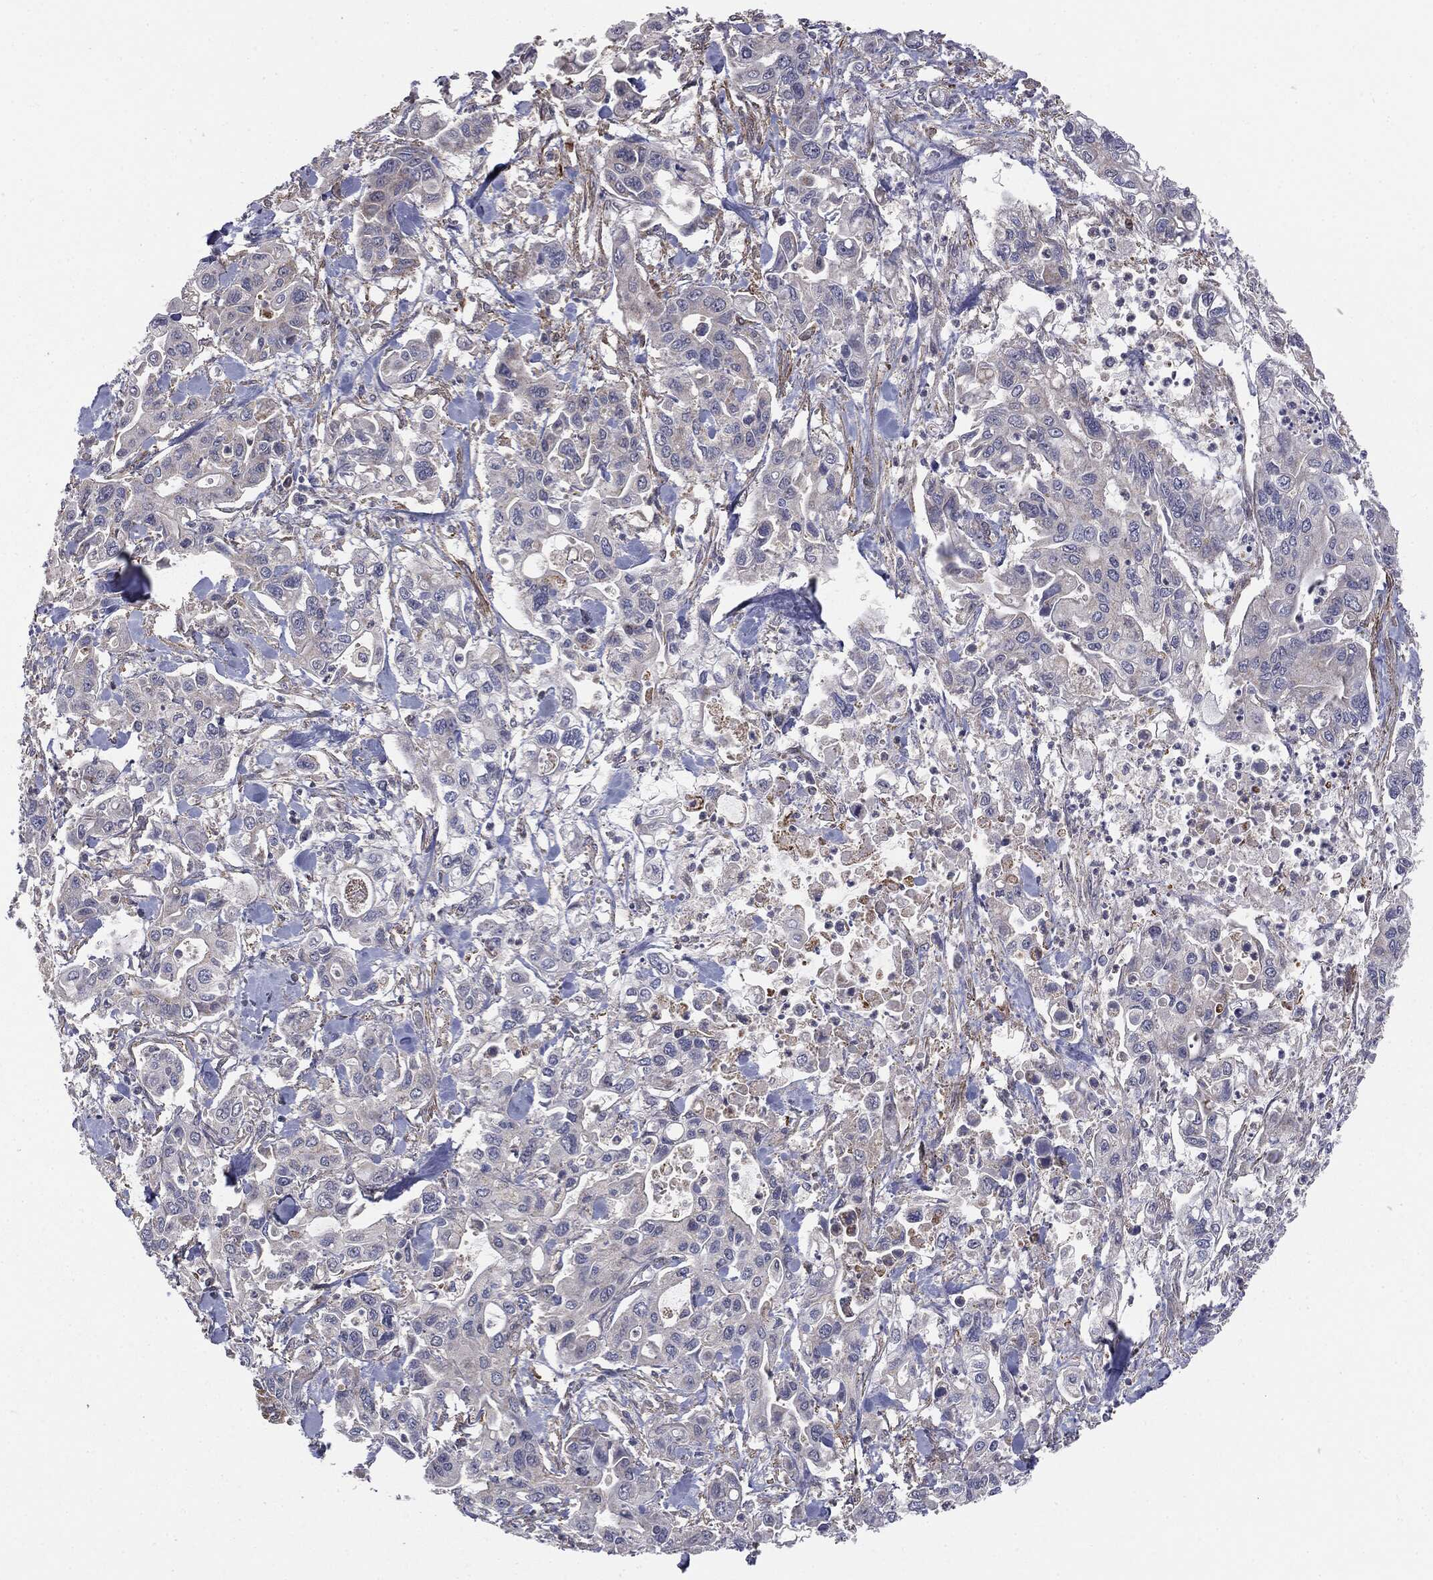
{"staining": {"intensity": "negative", "quantity": "none", "location": "none"}, "tissue": "pancreatic cancer", "cell_type": "Tumor cells", "image_type": "cancer", "snomed": [{"axis": "morphology", "description": "Adenocarcinoma, NOS"}, {"axis": "topography", "description": "Pancreas"}], "caption": "Adenocarcinoma (pancreatic) was stained to show a protein in brown. There is no significant positivity in tumor cells. (DAB immunohistochemistry (IHC) visualized using brightfield microscopy, high magnification).", "gene": "MTOR", "patient": {"sex": "male", "age": 62}}